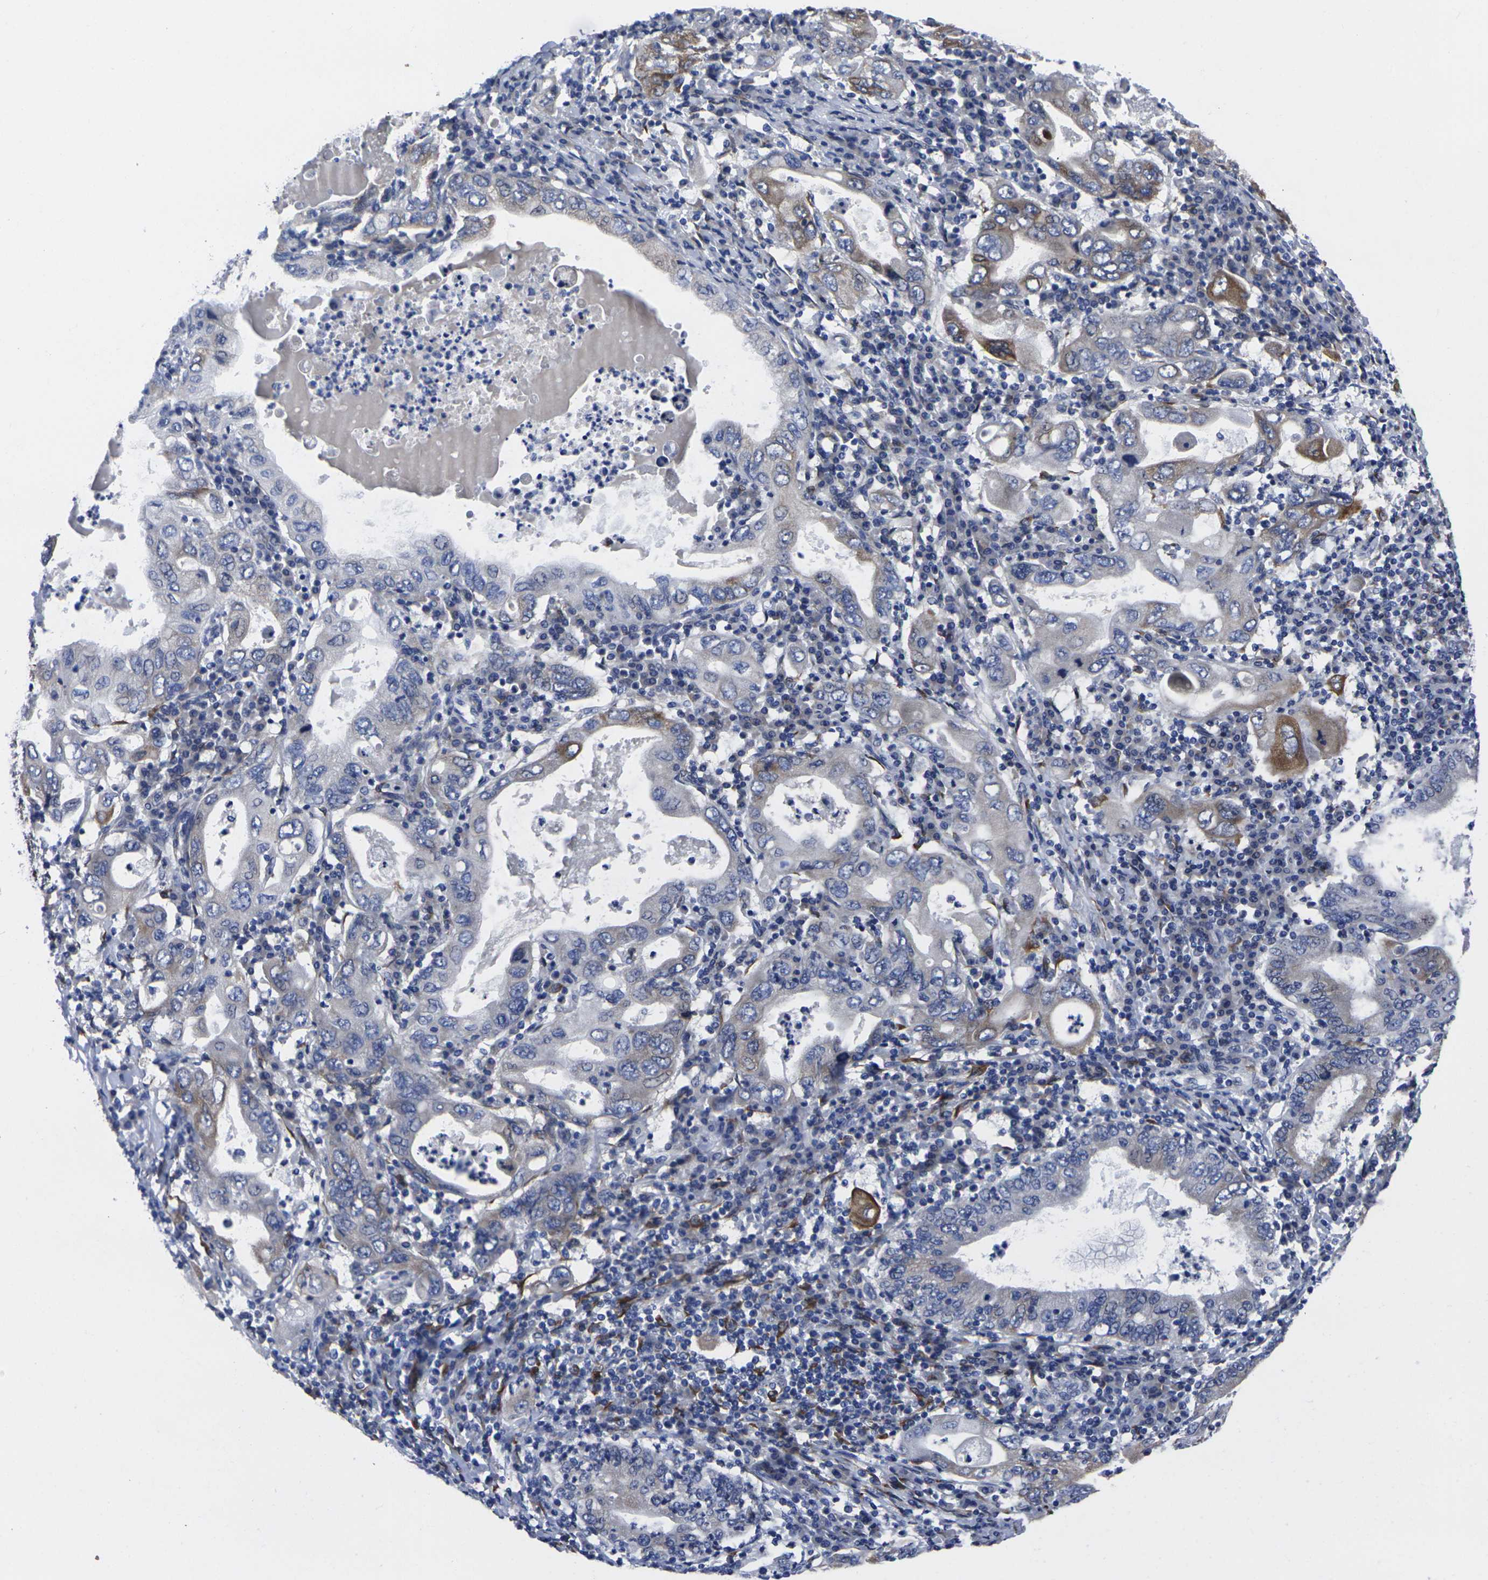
{"staining": {"intensity": "moderate", "quantity": "<25%", "location": "cytoplasmic/membranous"}, "tissue": "stomach cancer", "cell_type": "Tumor cells", "image_type": "cancer", "snomed": [{"axis": "morphology", "description": "Normal tissue, NOS"}, {"axis": "morphology", "description": "Adenocarcinoma, NOS"}, {"axis": "topography", "description": "Esophagus"}, {"axis": "topography", "description": "Stomach, upper"}, {"axis": "topography", "description": "Peripheral nerve tissue"}], "caption": "Immunohistochemistry (IHC) of human stomach adenocarcinoma shows low levels of moderate cytoplasmic/membranous expression in approximately <25% of tumor cells.", "gene": "CYP2C8", "patient": {"sex": "male", "age": 62}}